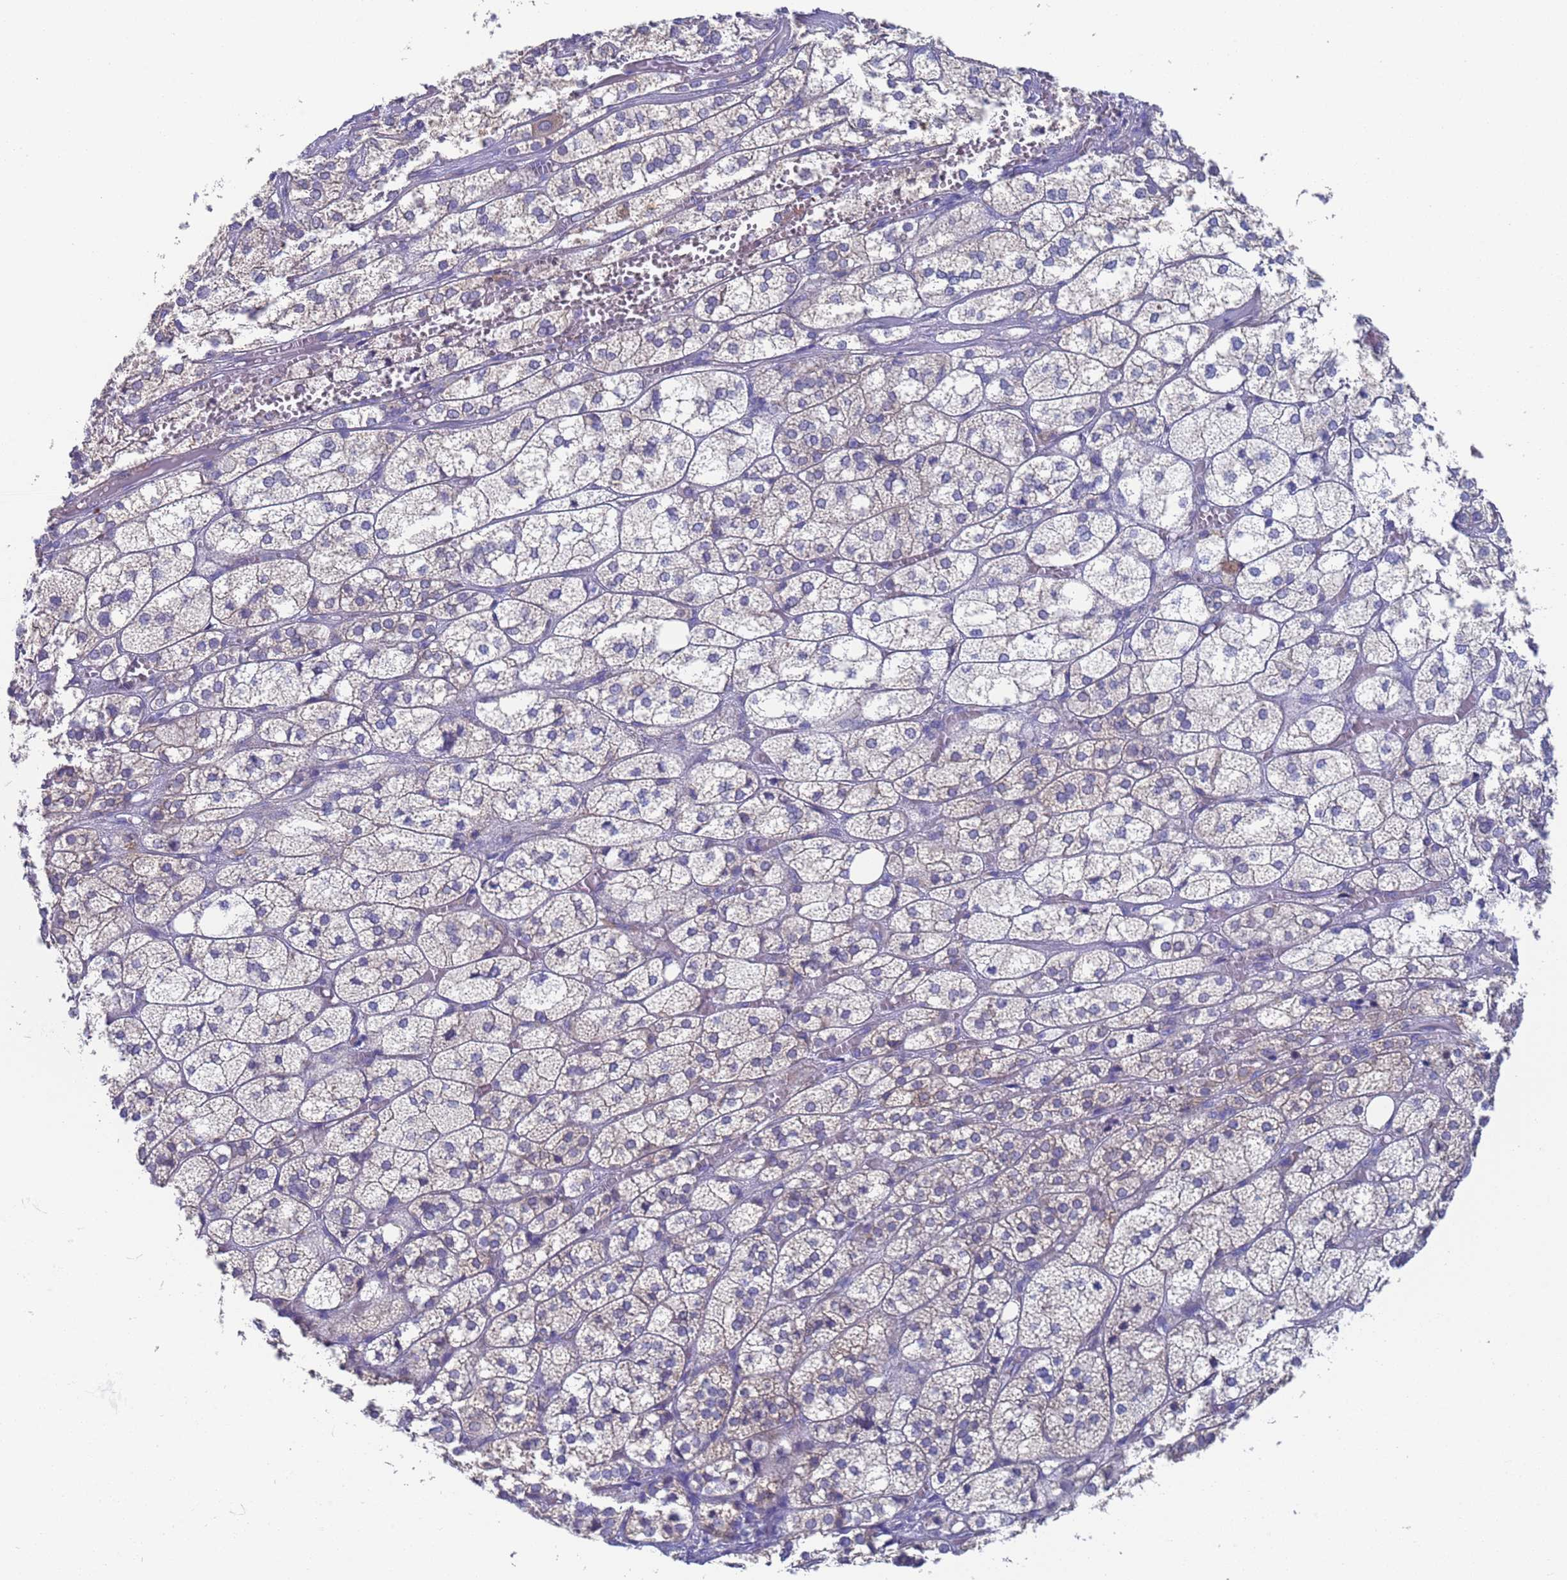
{"staining": {"intensity": "weak", "quantity": "<25%", "location": "cytoplasmic/membranous"}, "tissue": "adrenal gland", "cell_type": "Glandular cells", "image_type": "normal", "snomed": [{"axis": "morphology", "description": "Normal tissue, NOS"}, {"axis": "topography", "description": "Adrenal gland"}], "caption": "DAB immunohistochemical staining of unremarkable adrenal gland exhibits no significant positivity in glandular cells. (Stains: DAB immunohistochemistry with hematoxylin counter stain, Microscopy: brightfield microscopy at high magnification).", "gene": "PET117", "patient": {"sex": "female", "age": 61}}